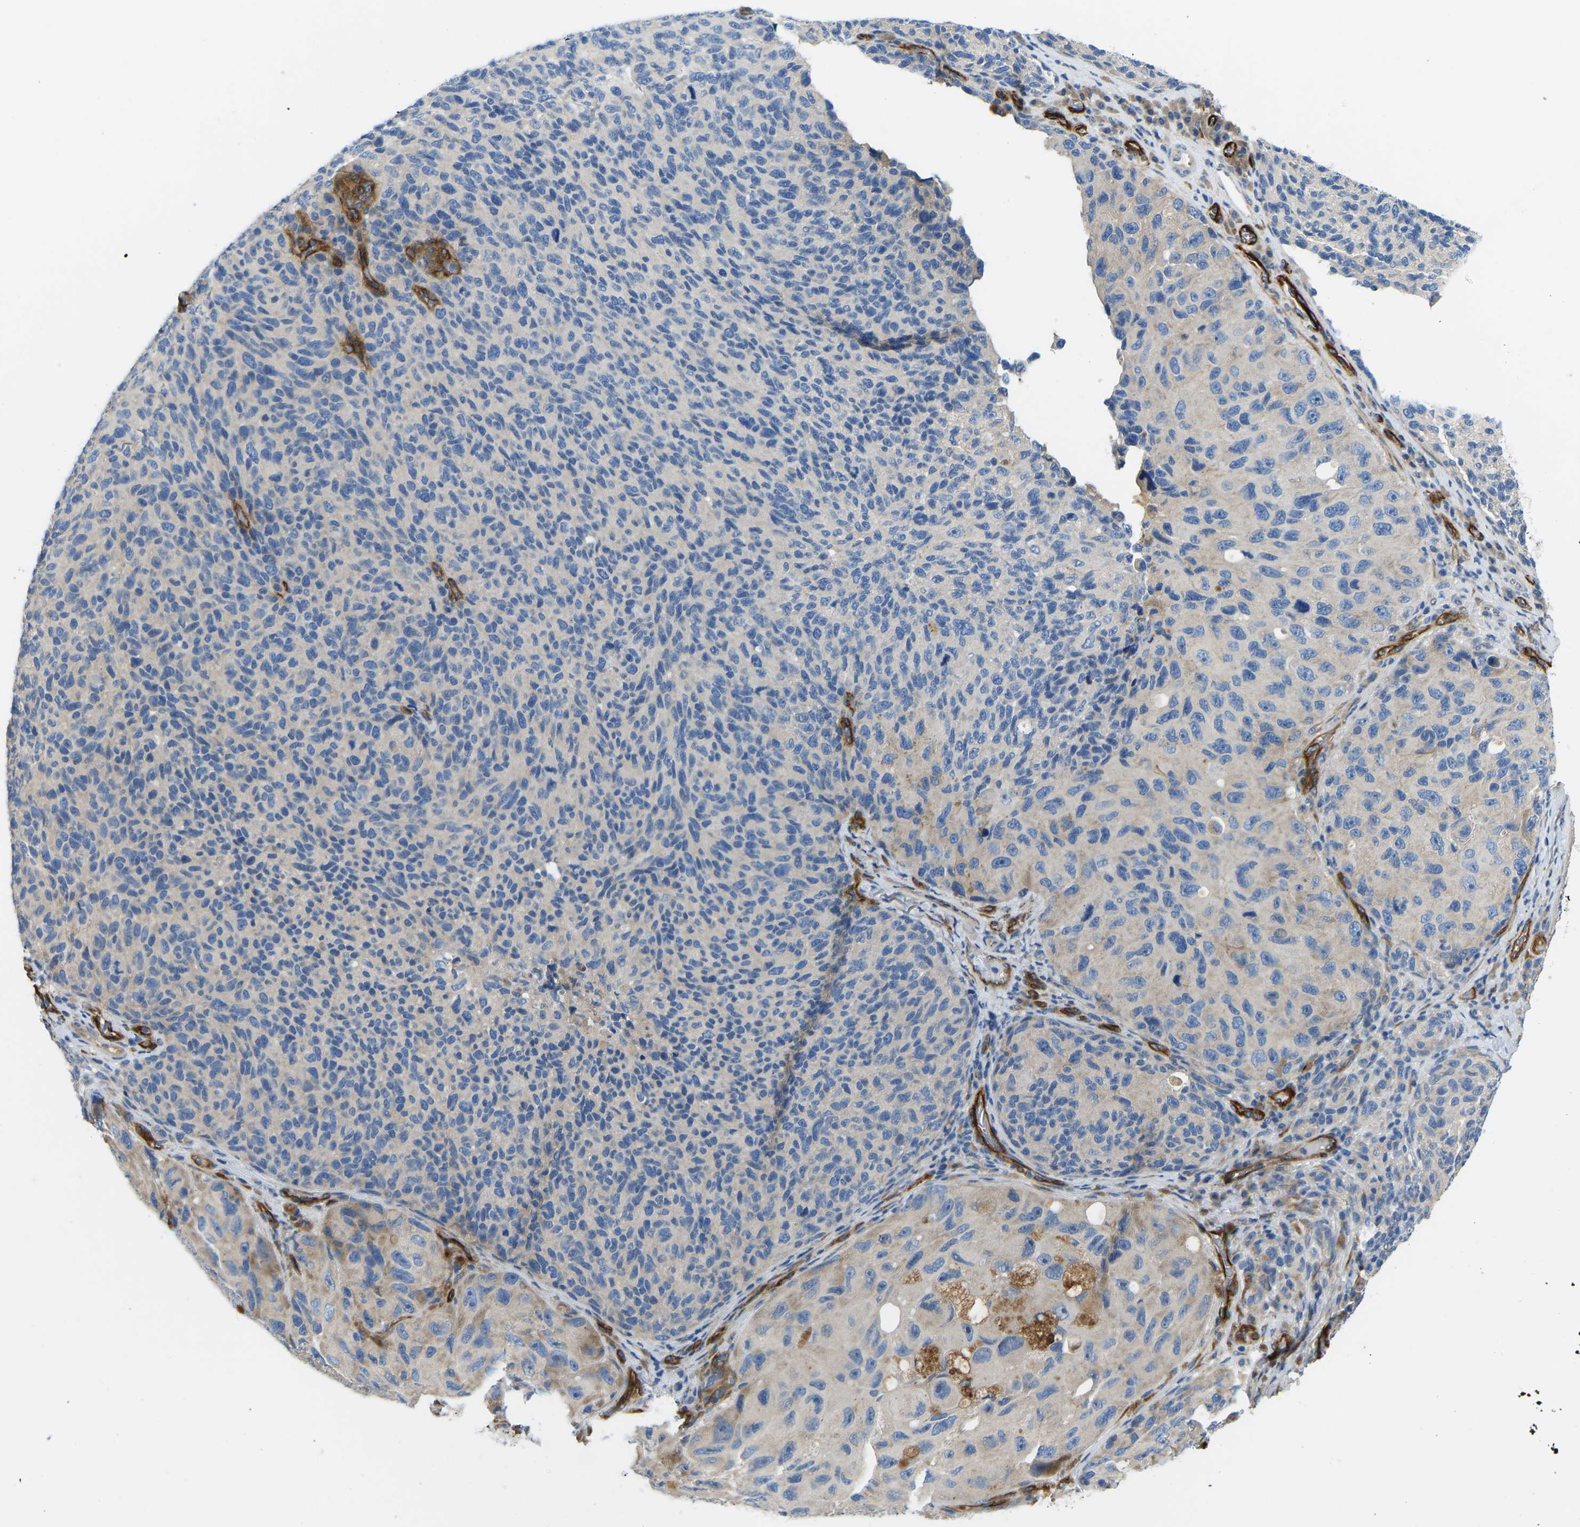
{"staining": {"intensity": "weak", "quantity": "<25%", "location": "cytoplasmic/membranous"}, "tissue": "melanoma", "cell_type": "Tumor cells", "image_type": "cancer", "snomed": [{"axis": "morphology", "description": "Malignant melanoma, NOS"}, {"axis": "topography", "description": "Skin"}], "caption": "An IHC photomicrograph of malignant melanoma is shown. There is no staining in tumor cells of malignant melanoma.", "gene": "COL15A1", "patient": {"sex": "female", "age": 73}}